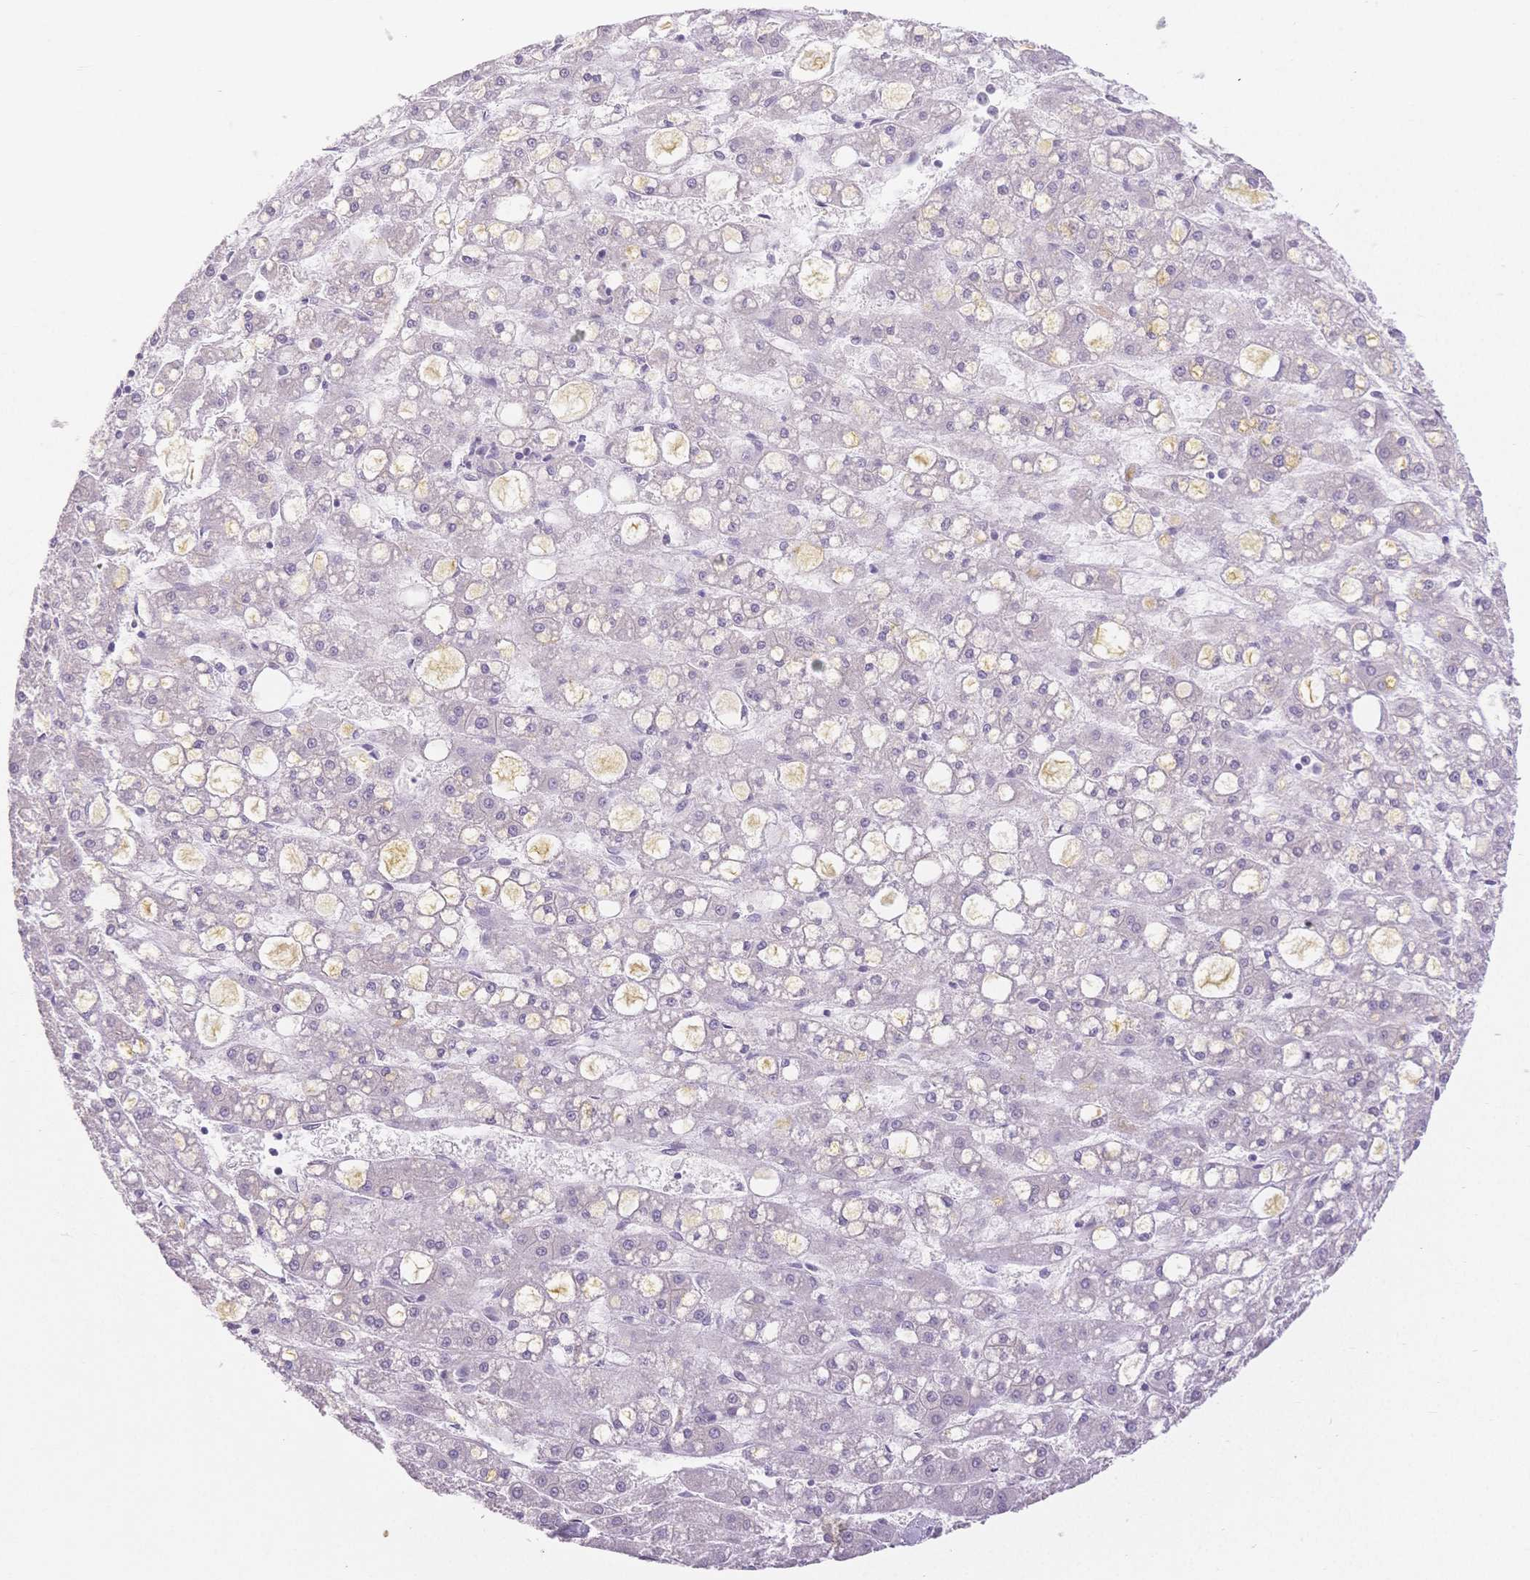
{"staining": {"intensity": "negative", "quantity": "none", "location": "none"}, "tissue": "liver cancer", "cell_type": "Tumor cells", "image_type": "cancer", "snomed": [{"axis": "morphology", "description": "Carcinoma, Hepatocellular, NOS"}, {"axis": "topography", "description": "Liver"}], "caption": "An immunohistochemistry micrograph of liver cancer (hepatocellular carcinoma) is shown. There is no staining in tumor cells of liver cancer (hepatocellular carcinoma).", "gene": "SUV39H2", "patient": {"sex": "male", "age": 67}}